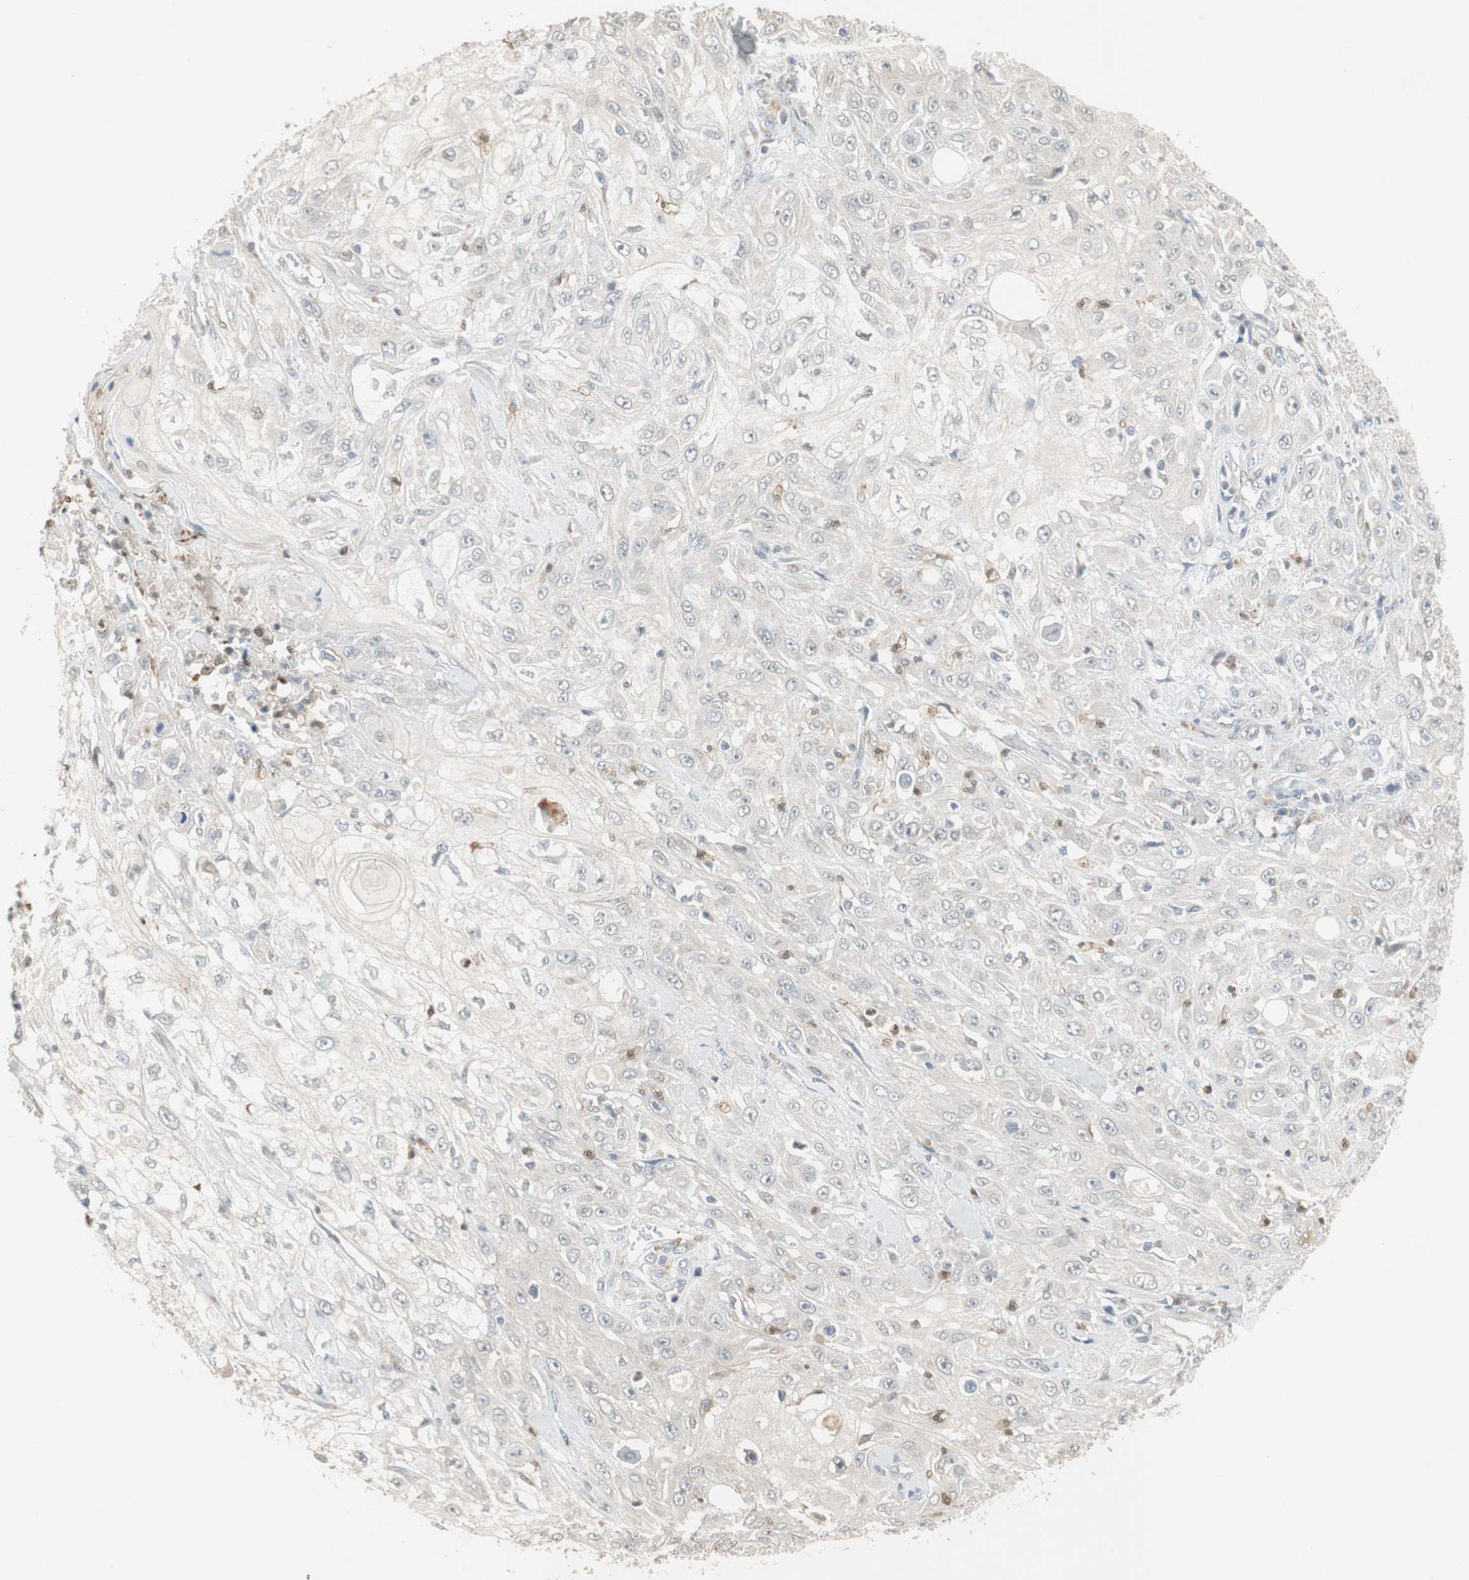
{"staining": {"intensity": "negative", "quantity": "none", "location": "none"}, "tissue": "skin cancer", "cell_type": "Tumor cells", "image_type": "cancer", "snomed": [{"axis": "morphology", "description": "Squamous cell carcinoma, NOS"}, {"axis": "morphology", "description": "Squamous cell carcinoma, metastatic, NOS"}, {"axis": "topography", "description": "Skin"}, {"axis": "topography", "description": "Lymph node"}], "caption": "Tumor cells are negative for brown protein staining in skin metastatic squamous cell carcinoma.", "gene": "SNX4", "patient": {"sex": "male", "age": 75}}